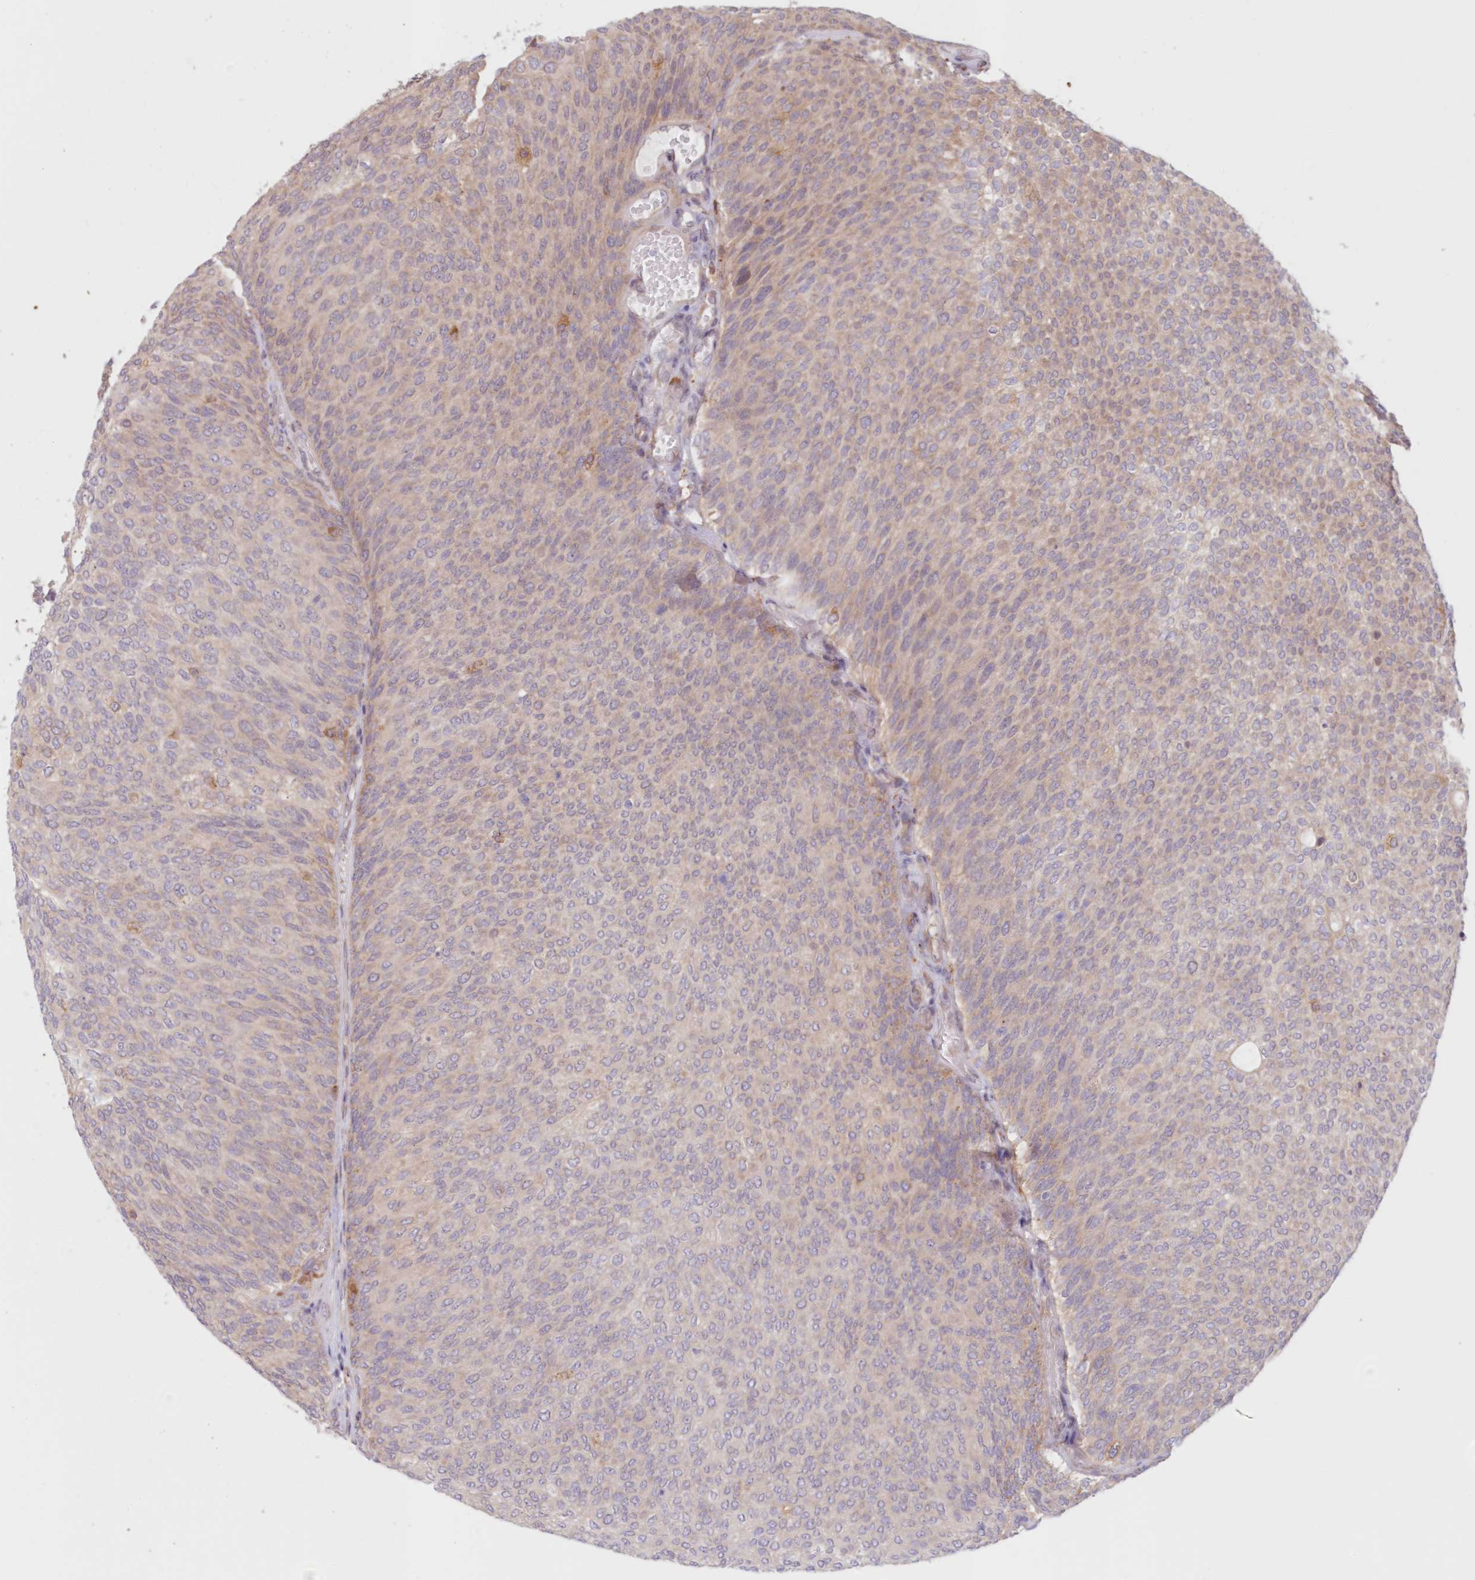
{"staining": {"intensity": "moderate", "quantity": "25%-75%", "location": "cytoplasmic/membranous"}, "tissue": "urothelial cancer", "cell_type": "Tumor cells", "image_type": "cancer", "snomed": [{"axis": "morphology", "description": "Urothelial carcinoma, Low grade"}, {"axis": "topography", "description": "Urinary bladder"}], "caption": "Immunohistochemistry histopathology image of urothelial cancer stained for a protein (brown), which shows medium levels of moderate cytoplasmic/membranous positivity in approximately 25%-75% of tumor cells.", "gene": "PCYOX1L", "patient": {"sex": "female", "age": 79}}